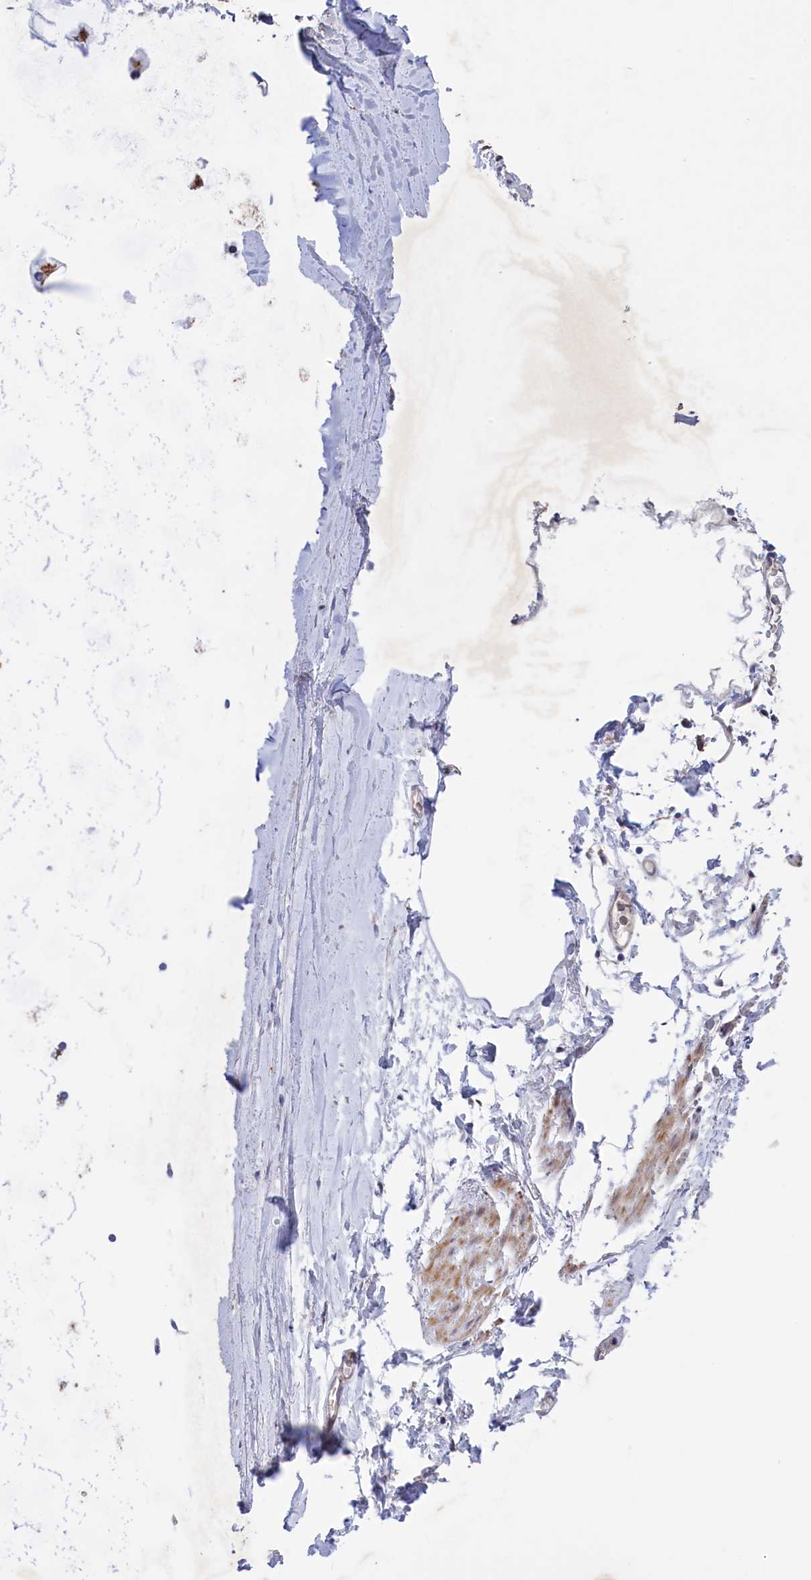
{"staining": {"intensity": "negative", "quantity": "none", "location": "none"}, "tissue": "adipose tissue", "cell_type": "Adipocytes", "image_type": "normal", "snomed": [{"axis": "morphology", "description": "Normal tissue, NOS"}, {"axis": "topography", "description": "Lymph node"}, {"axis": "topography", "description": "Bronchus"}], "caption": "The immunohistochemistry (IHC) micrograph has no significant staining in adipocytes of adipose tissue. (Stains: DAB (3,3'-diaminobenzidine) IHC with hematoxylin counter stain, Microscopy: brightfield microscopy at high magnification).", "gene": "CORO2A", "patient": {"sex": "male", "age": 63}}